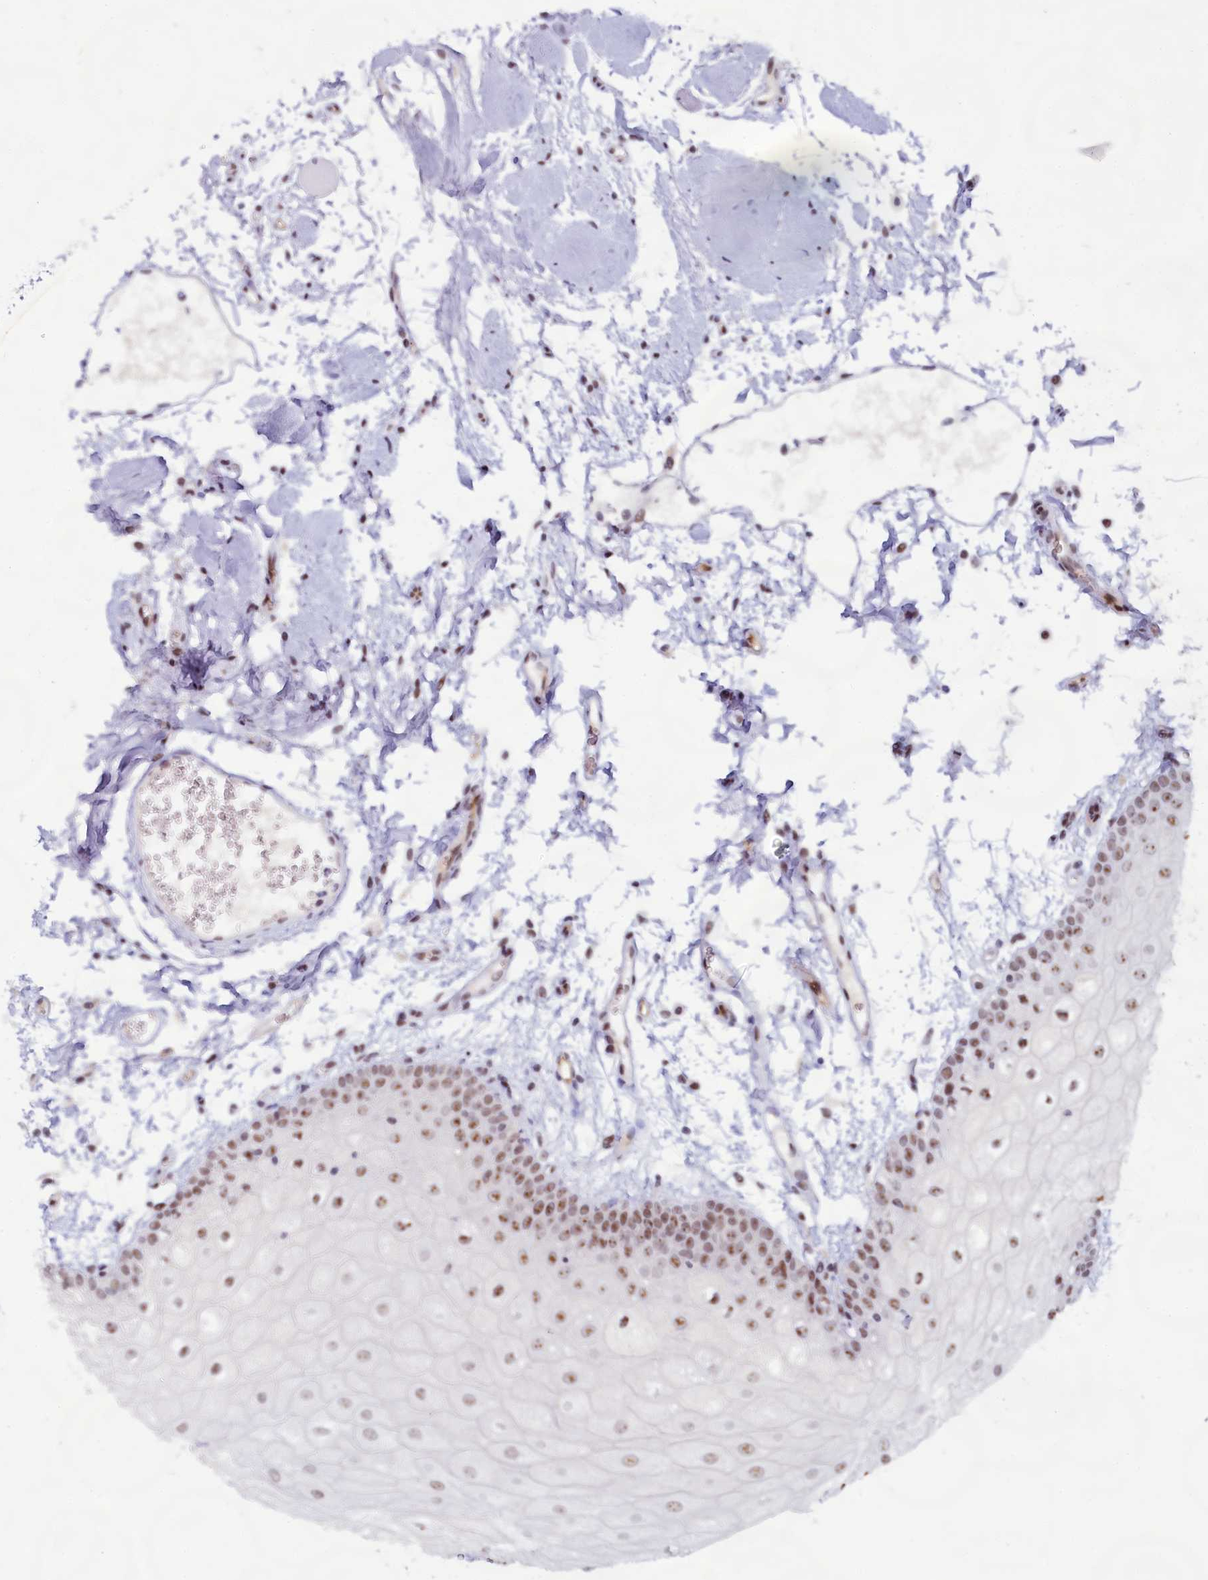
{"staining": {"intensity": "moderate", "quantity": ">75%", "location": "nuclear"}, "tissue": "oral mucosa", "cell_type": "Squamous epithelial cells", "image_type": "normal", "snomed": [{"axis": "morphology", "description": "Normal tissue, NOS"}, {"axis": "topography", "description": "Oral tissue"}, {"axis": "topography", "description": "Tounge, NOS"}], "caption": "Benign oral mucosa displays moderate nuclear expression in approximately >75% of squamous epithelial cells (DAB (3,3'-diaminobenzidine) IHC with brightfield microscopy, high magnification)..", "gene": "C1D", "patient": {"sex": "female", "age": 73}}